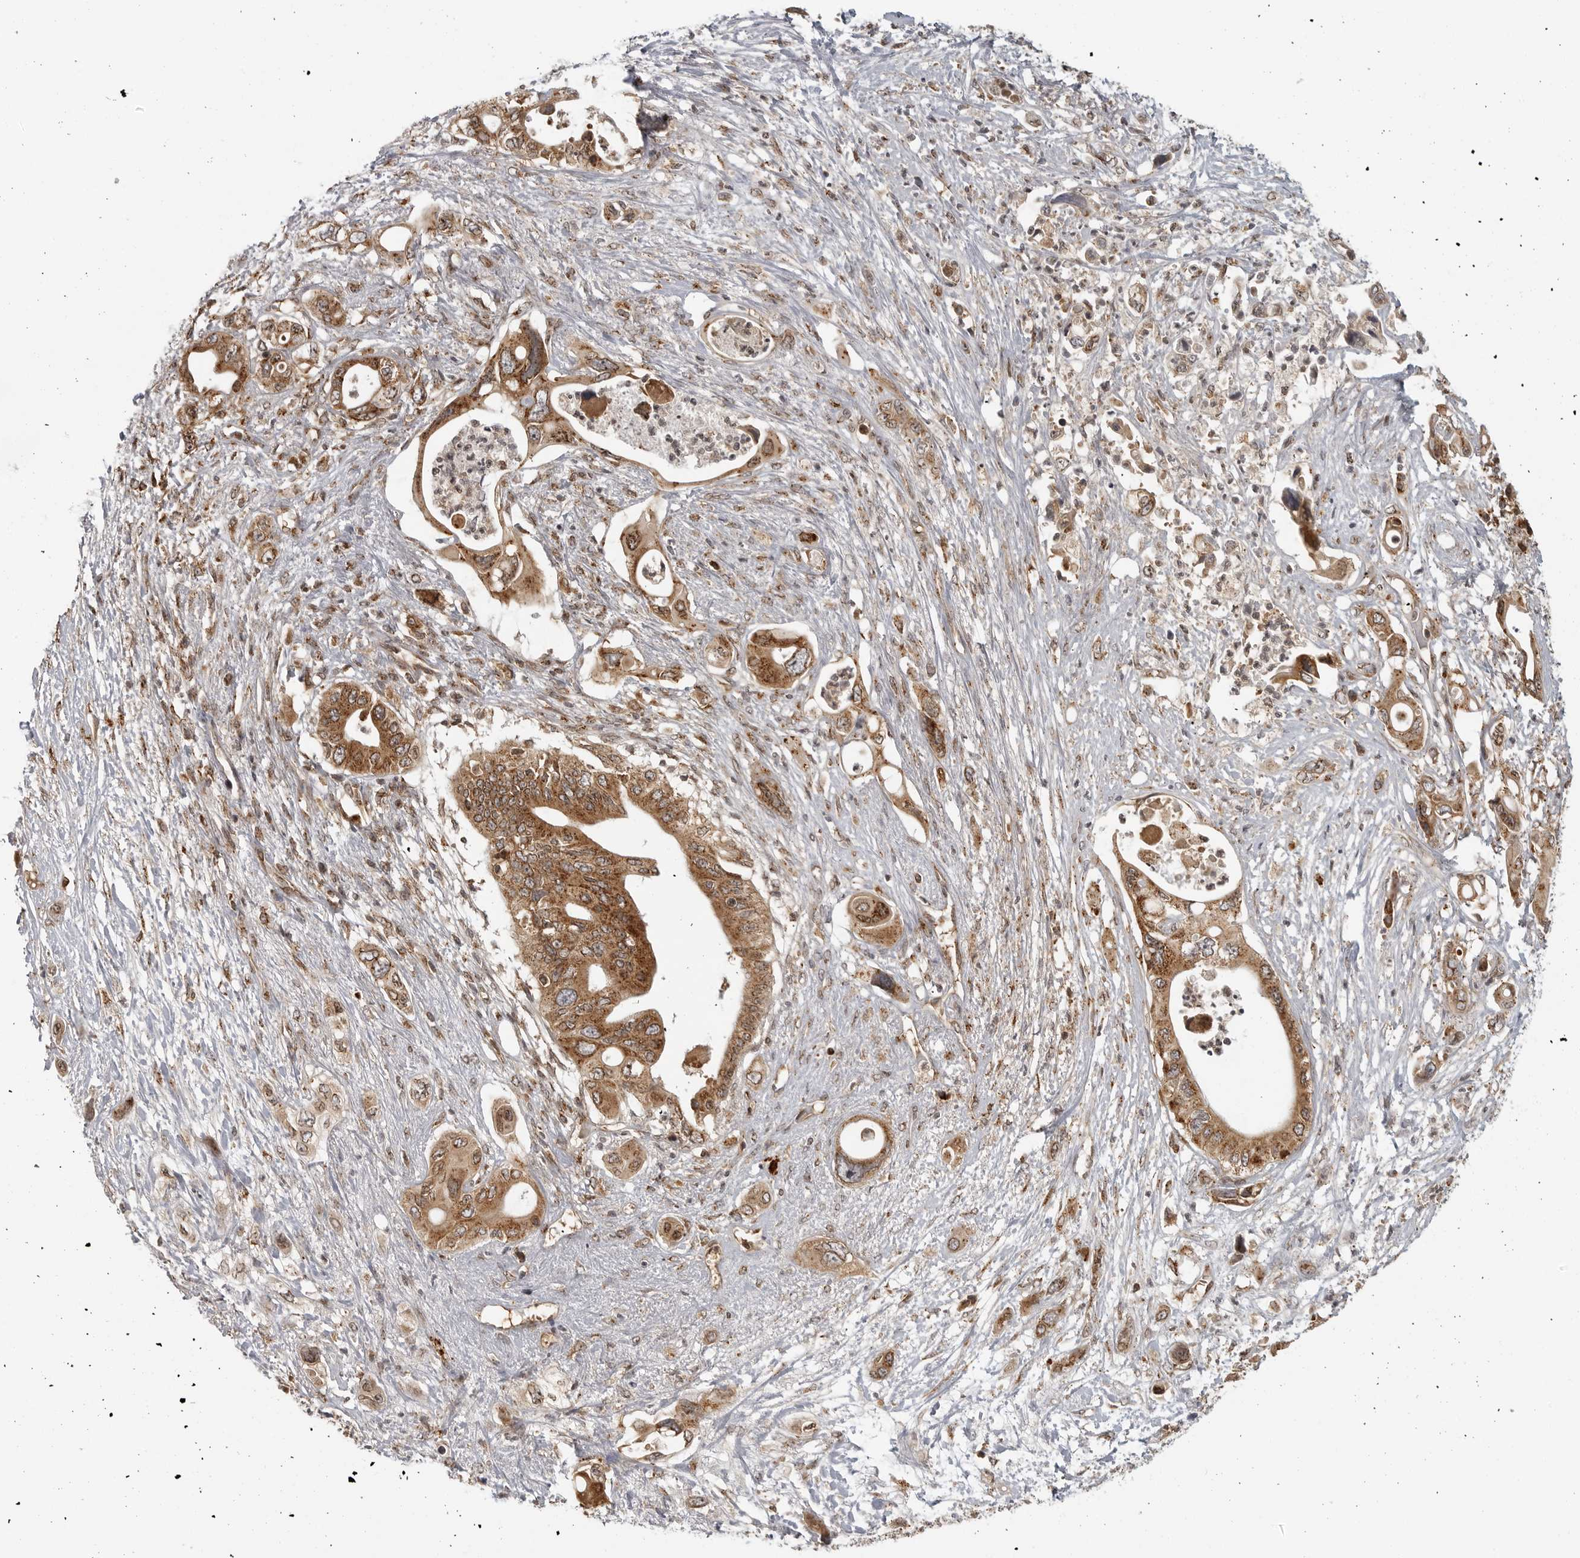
{"staining": {"intensity": "moderate", "quantity": ">75%", "location": "cytoplasmic/membranous,nuclear"}, "tissue": "pancreatic cancer", "cell_type": "Tumor cells", "image_type": "cancer", "snomed": [{"axis": "morphology", "description": "Adenocarcinoma, NOS"}, {"axis": "topography", "description": "Pancreas"}], "caption": "High-power microscopy captured an immunohistochemistry (IHC) micrograph of pancreatic adenocarcinoma, revealing moderate cytoplasmic/membranous and nuclear positivity in about >75% of tumor cells.", "gene": "COPA", "patient": {"sex": "male", "age": 66}}